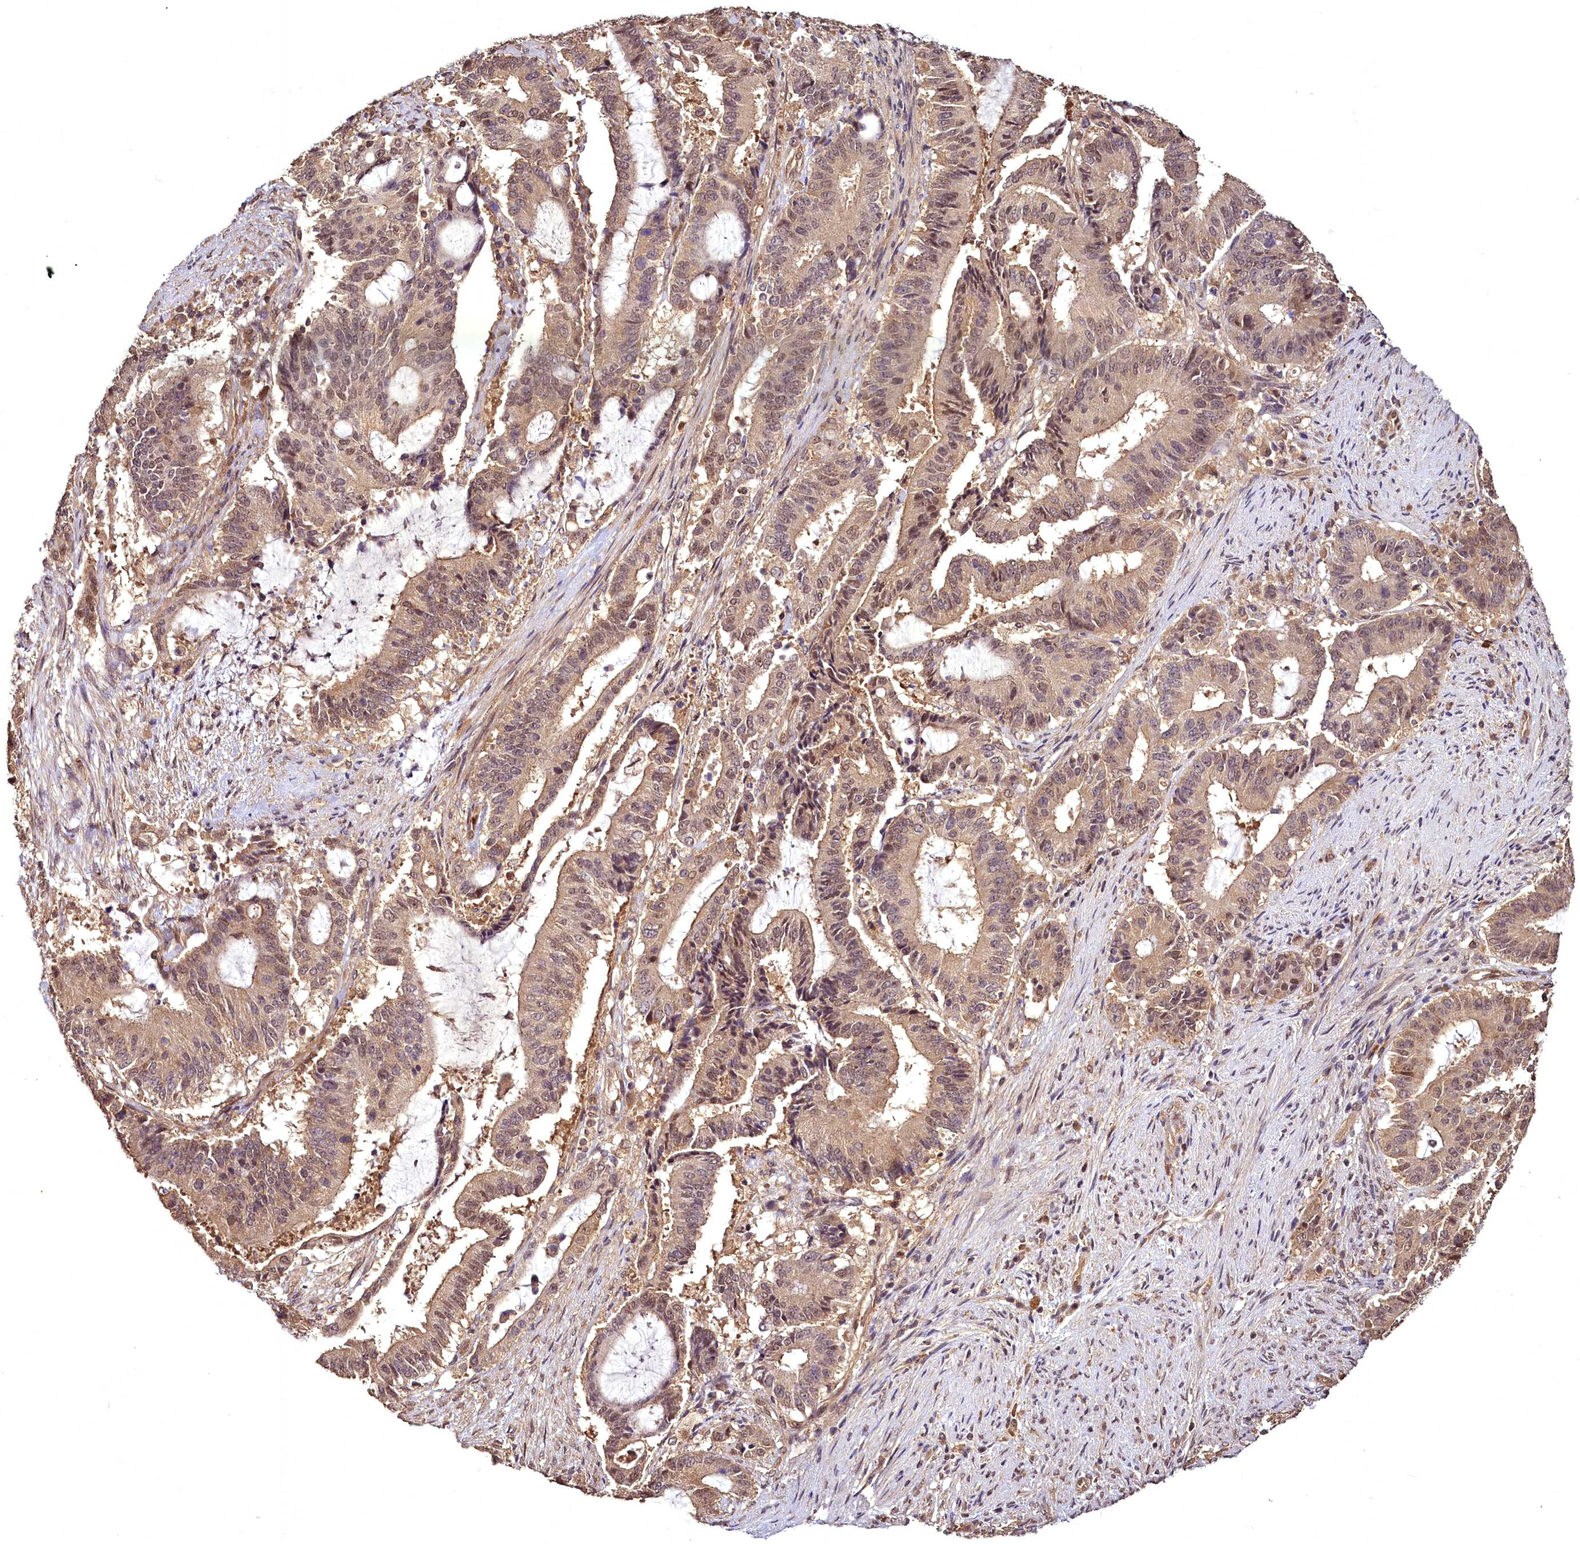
{"staining": {"intensity": "moderate", "quantity": ">75%", "location": "cytoplasmic/membranous,nuclear"}, "tissue": "liver cancer", "cell_type": "Tumor cells", "image_type": "cancer", "snomed": [{"axis": "morphology", "description": "Normal tissue, NOS"}, {"axis": "morphology", "description": "Cholangiocarcinoma"}, {"axis": "topography", "description": "Liver"}, {"axis": "topography", "description": "Peripheral nerve tissue"}], "caption": "This image exhibits immunohistochemistry staining of liver cancer (cholangiocarcinoma), with medium moderate cytoplasmic/membranous and nuclear expression in approximately >75% of tumor cells.", "gene": "VPS51", "patient": {"sex": "female", "age": 73}}